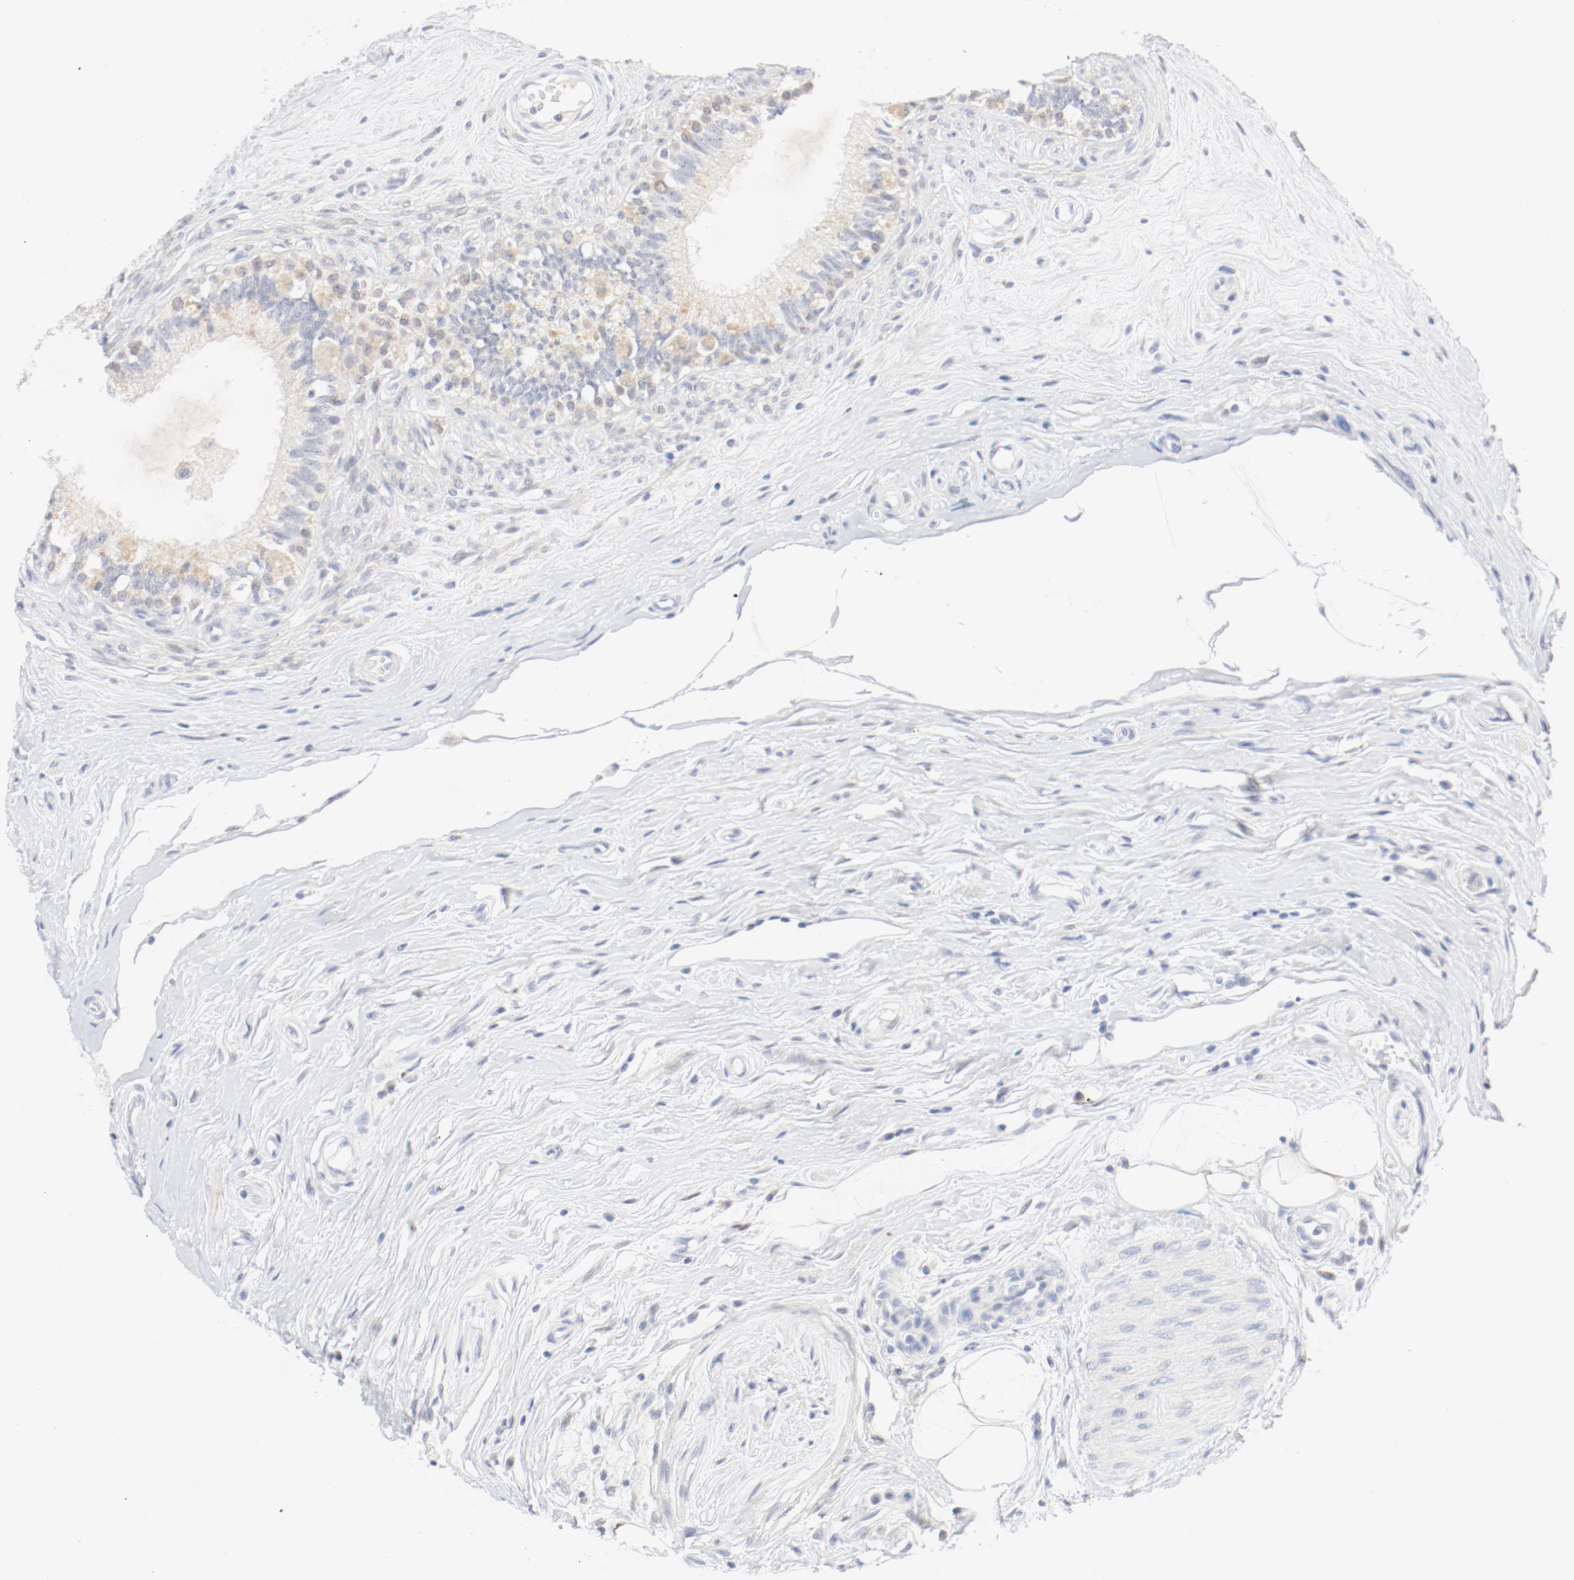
{"staining": {"intensity": "weak", "quantity": ">75%", "location": "cytoplasmic/membranous"}, "tissue": "epididymis", "cell_type": "Glandular cells", "image_type": "normal", "snomed": [{"axis": "morphology", "description": "Normal tissue, NOS"}, {"axis": "morphology", "description": "Inflammation, NOS"}, {"axis": "topography", "description": "Epididymis"}], "caption": "IHC histopathology image of normal epididymis stained for a protein (brown), which reveals low levels of weak cytoplasmic/membranous expression in approximately >75% of glandular cells.", "gene": "PGM1", "patient": {"sex": "male", "age": 84}}